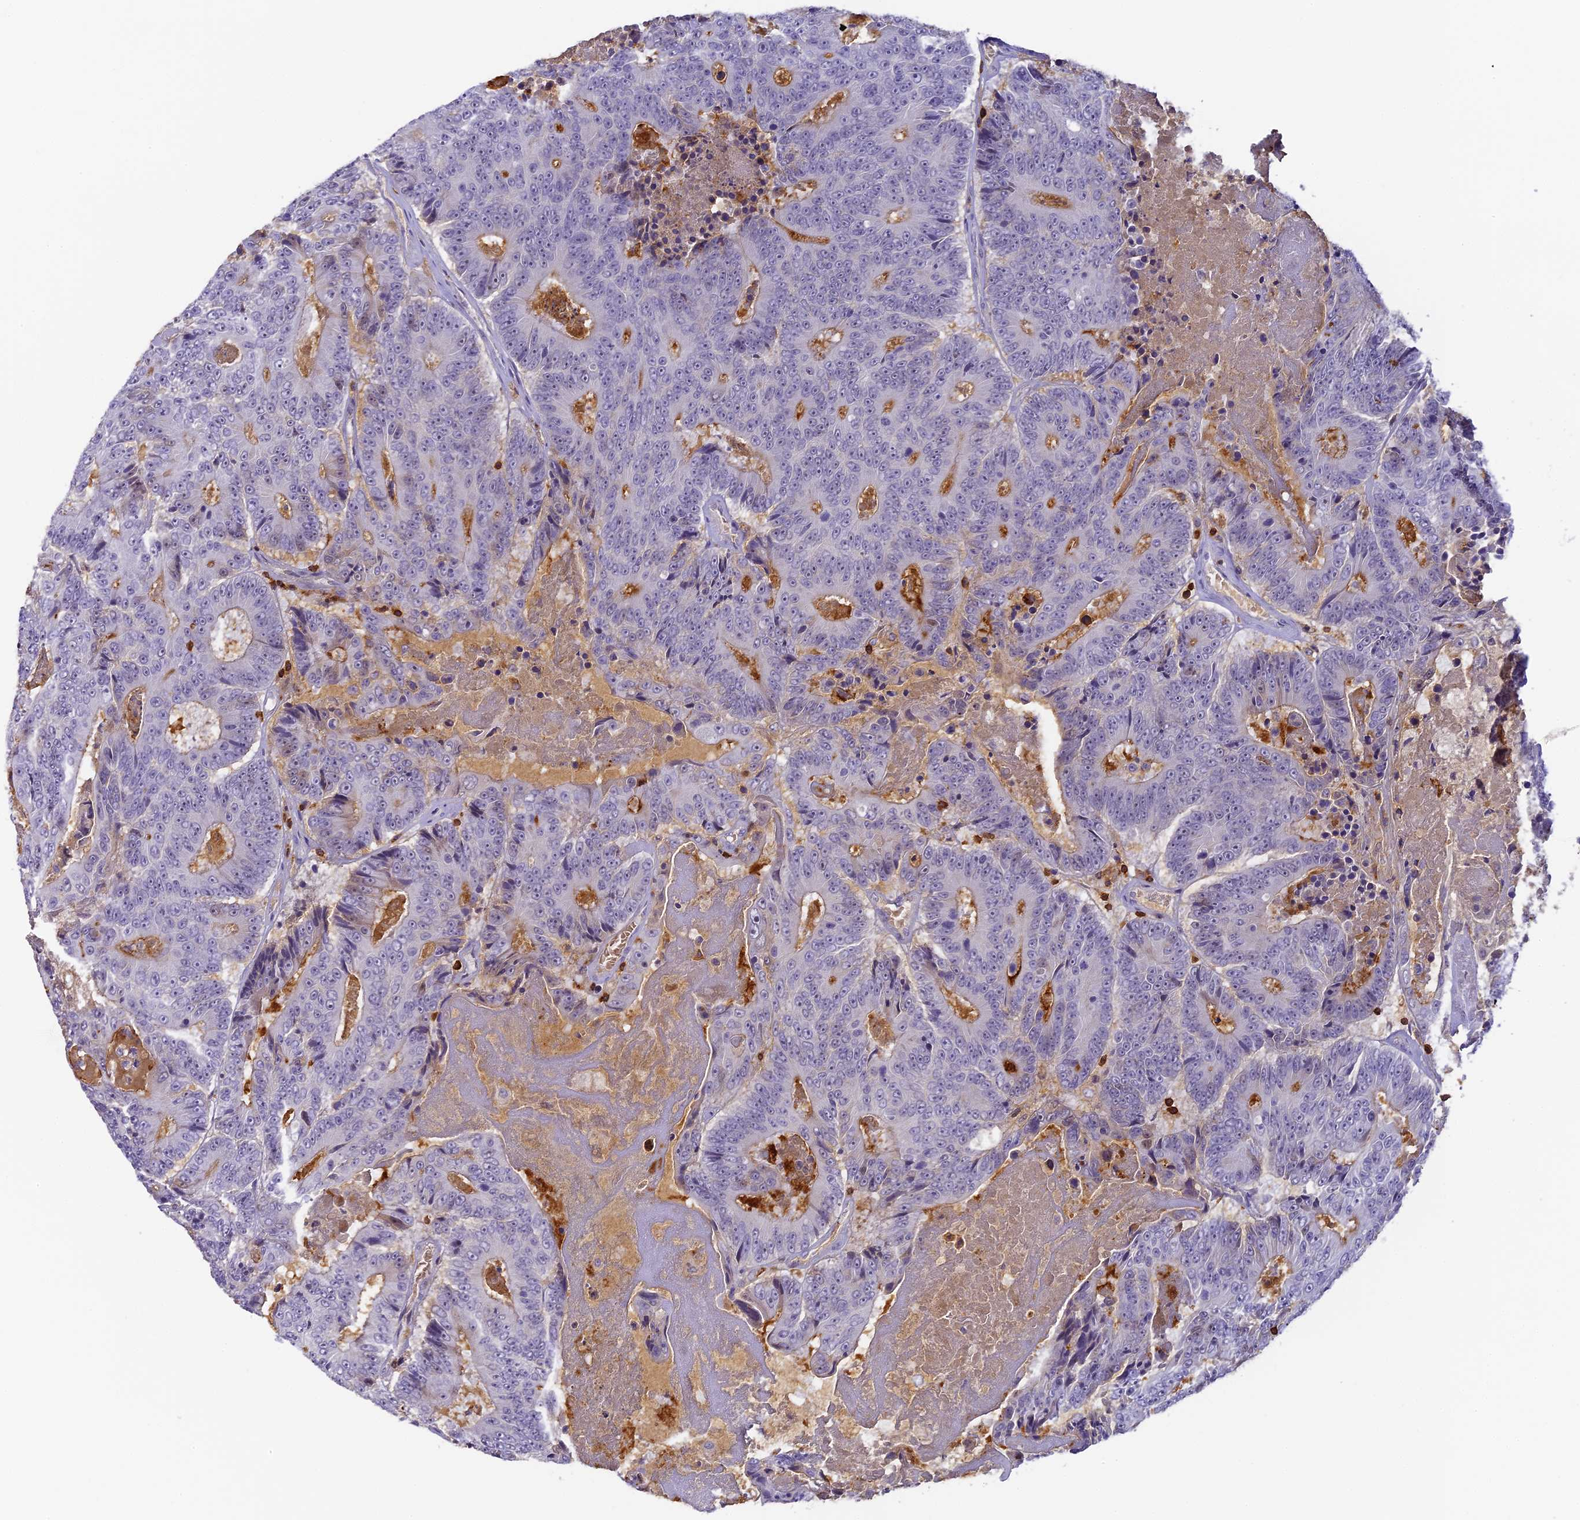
{"staining": {"intensity": "negative", "quantity": "none", "location": "none"}, "tissue": "colorectal cancer", "cell_type": "Tumor cells", "image_type": "cancer", "snomed": [{"axis": "morphology", "description": "Adenocarcinoma, NOS"}, {"axis": "topography", "description": "Colon"}], "caption": "A photomicrograph of colorectal cancer stained for a protein shows no brown staining in tumor cells.", "gene": "FYB1", "patient": {"sex": "male", "age": 83}}